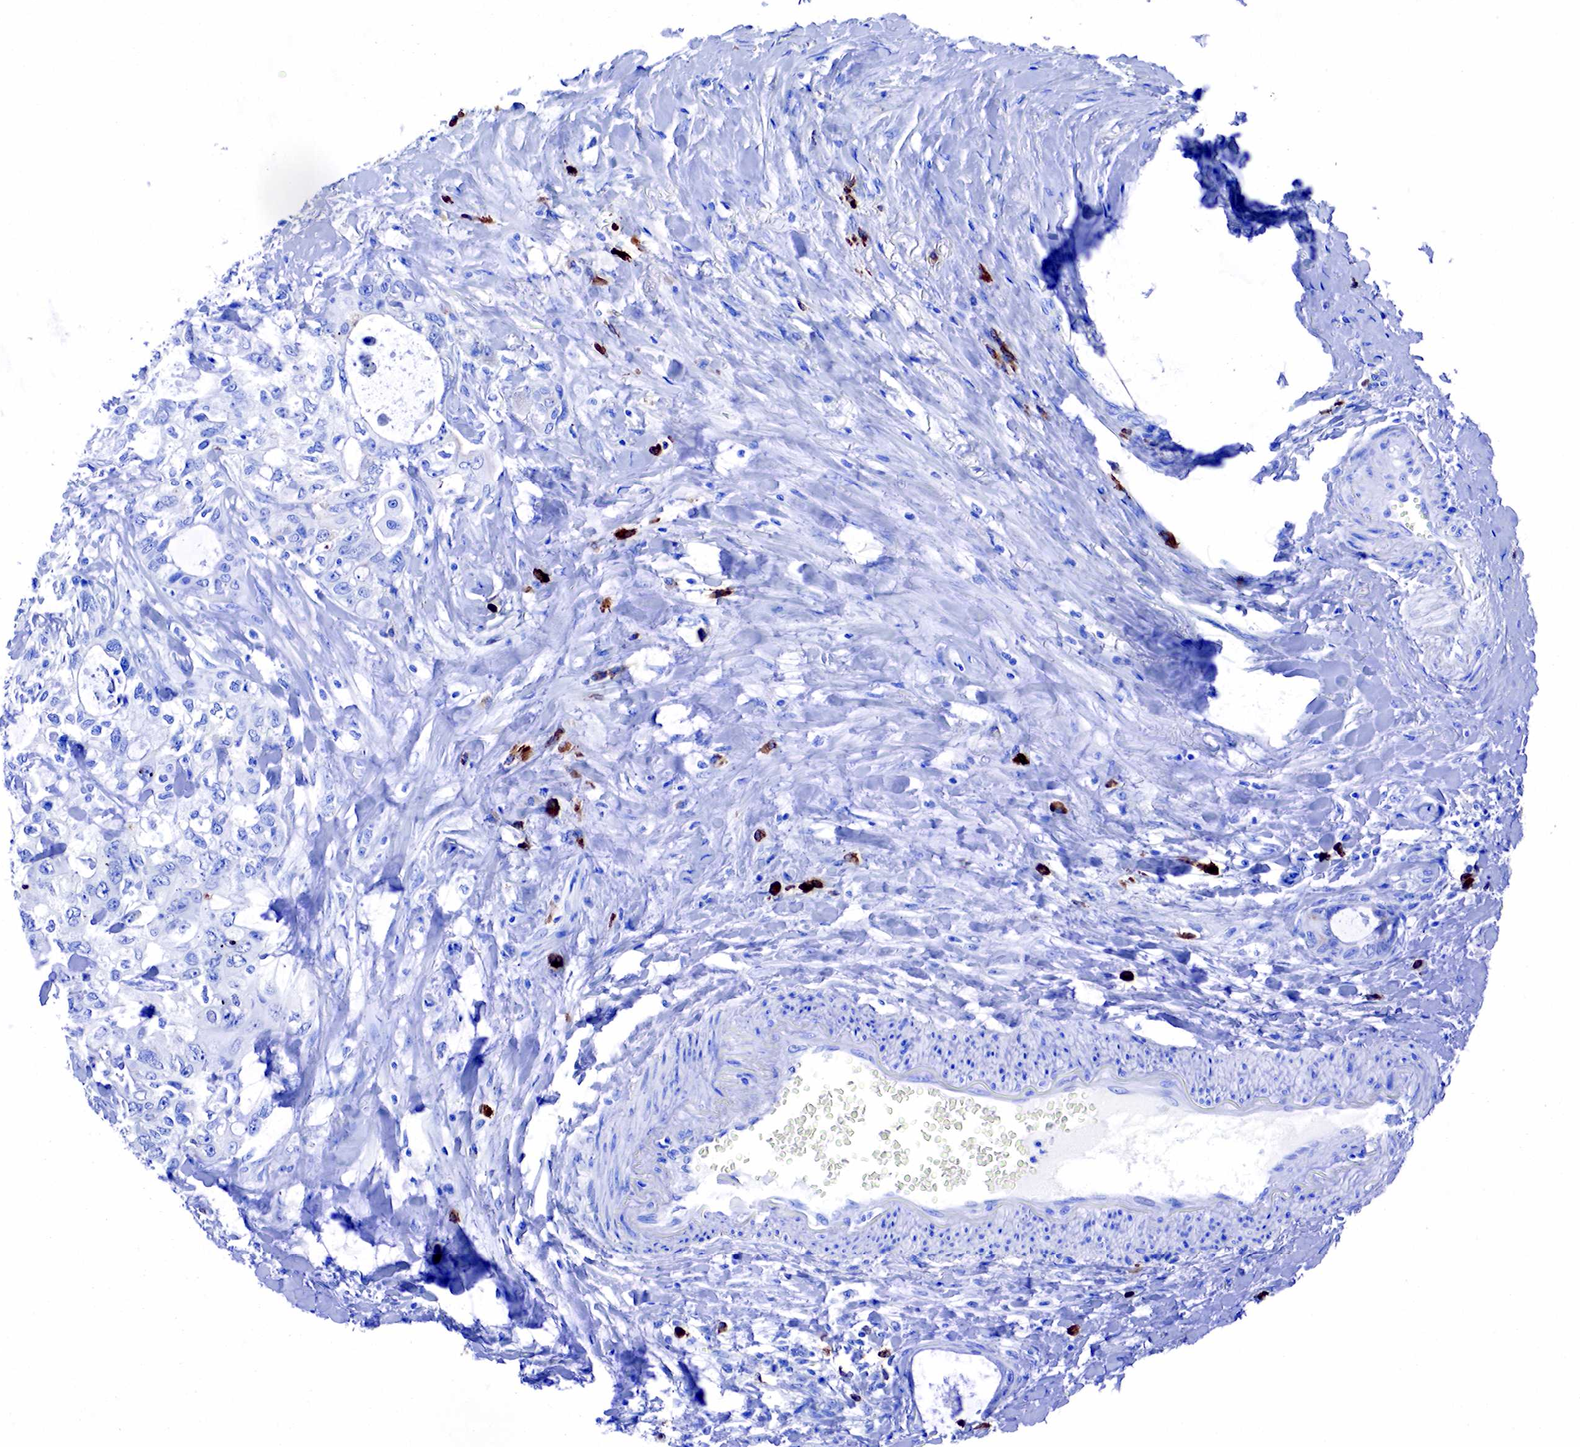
{"staining": {"intensity": "negative", "quantity": "none", "location": "none"}, "tissue": "colorectal cancer", "cell_type": "Tumor cells", "image_type": "cancer", "snomed": [{"axis": "morphology", "description": "Adenocarcinoma, NOS"}, {"axis": "topography", "description": "Rectum"}], "caption": "This is a histopathology image of IHC staining of colorectal adenocarcinoma, which shows no positivity in tumor cells.", "gene": "CD79A", "patient": {"sex": "female", "age": 57}}